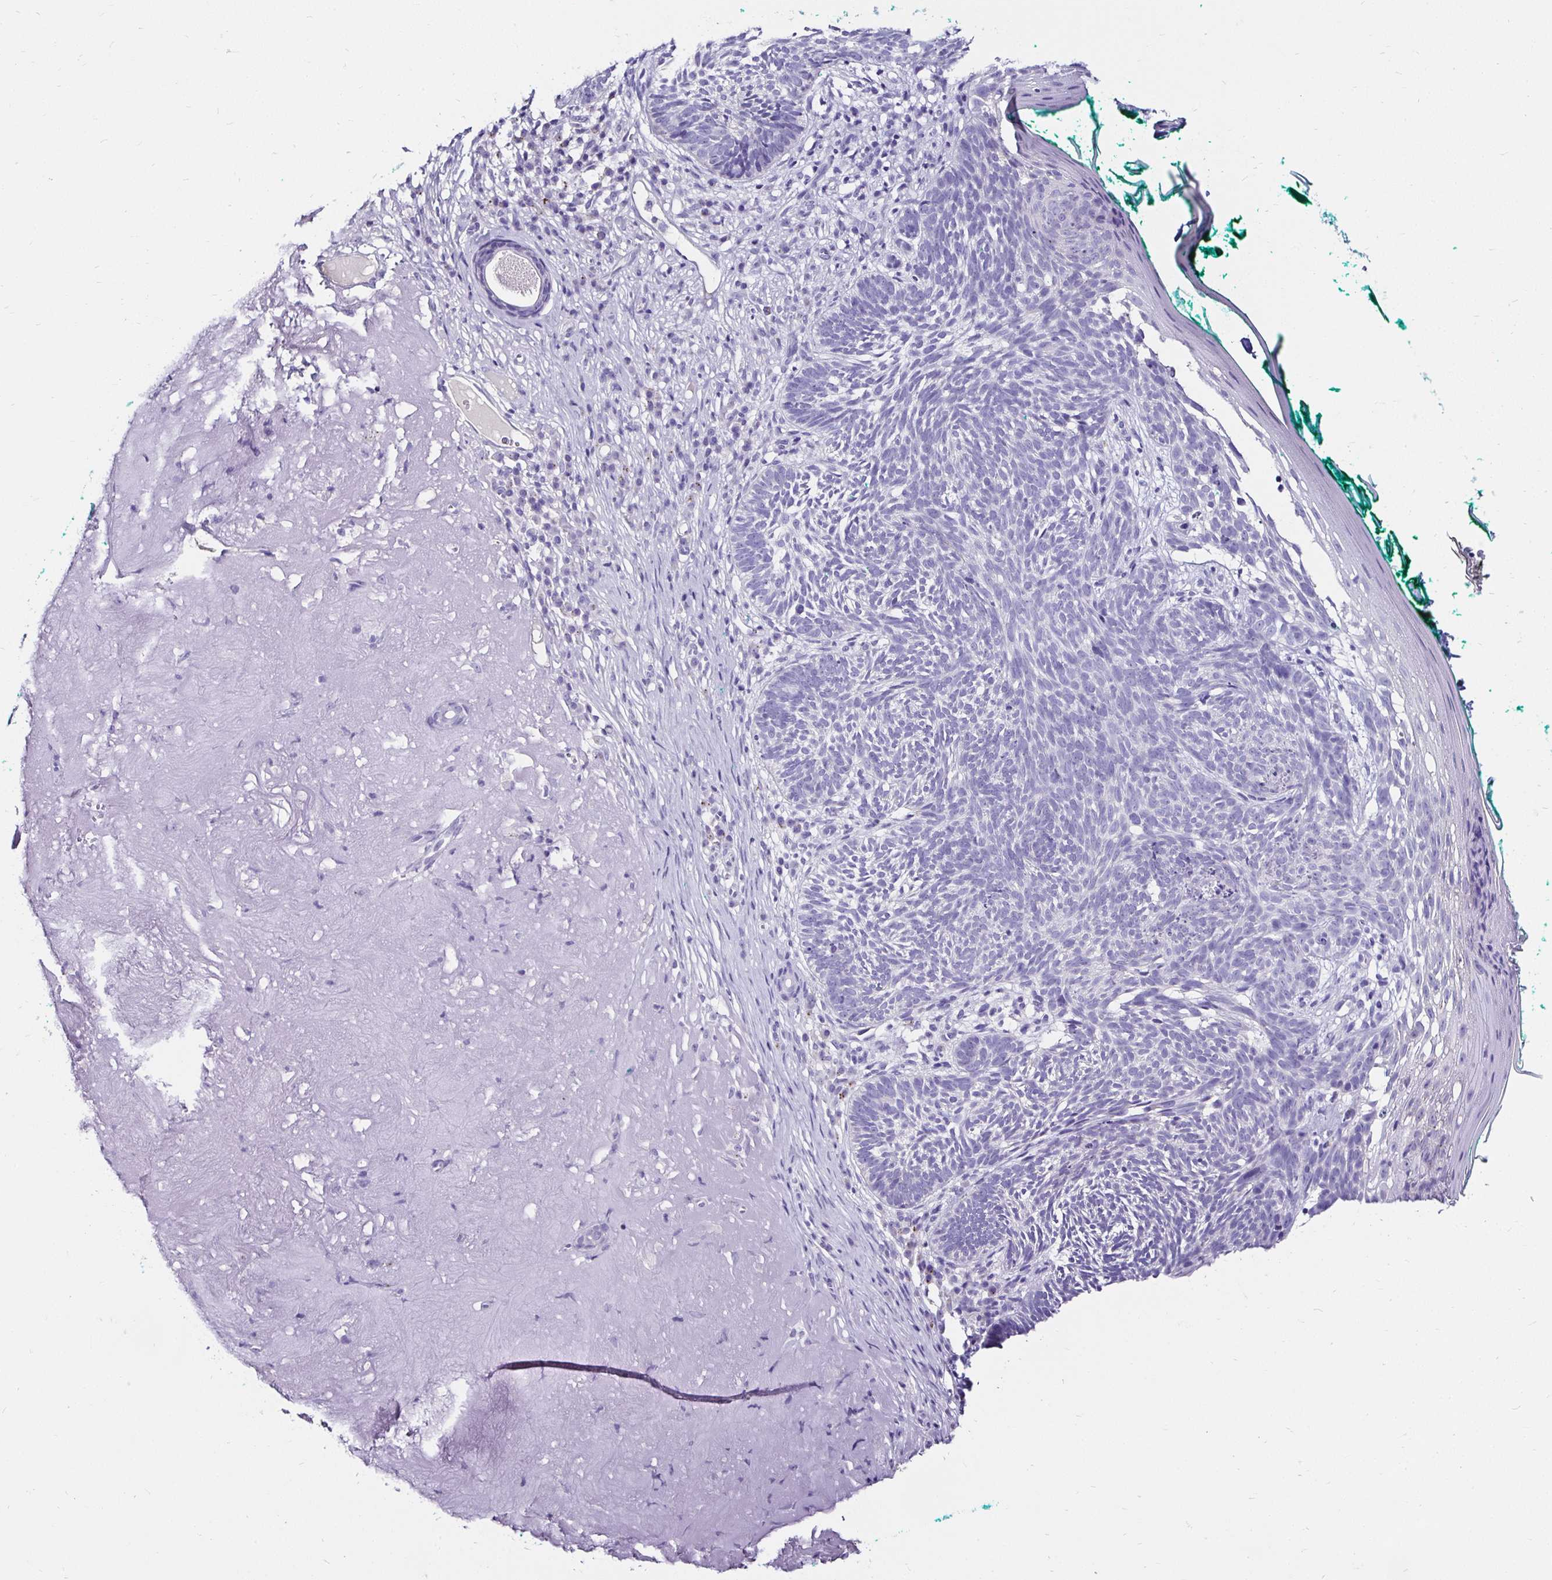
{"staining": {"intensity": "negative", "quantity": "none", "location": "none"}, "tissue": "skin cancer", "cell_type": "Tumor cells", "image_type": "cancer", "snomed": [{"axis": "morphology", "description": "Basal cell carcinoma"}, {"axis": "topography", "description": "Skin"}, {"axis": "topography", "description": "Skin of face"}], "caption": "Skin cancer (basal cell carcinoma) stained for a protein using immunohistochemistry (IHC) exhibits no staining tumor cells.", "gene": "KCNT1", "patient": {"sex": "female", "age": 80}}